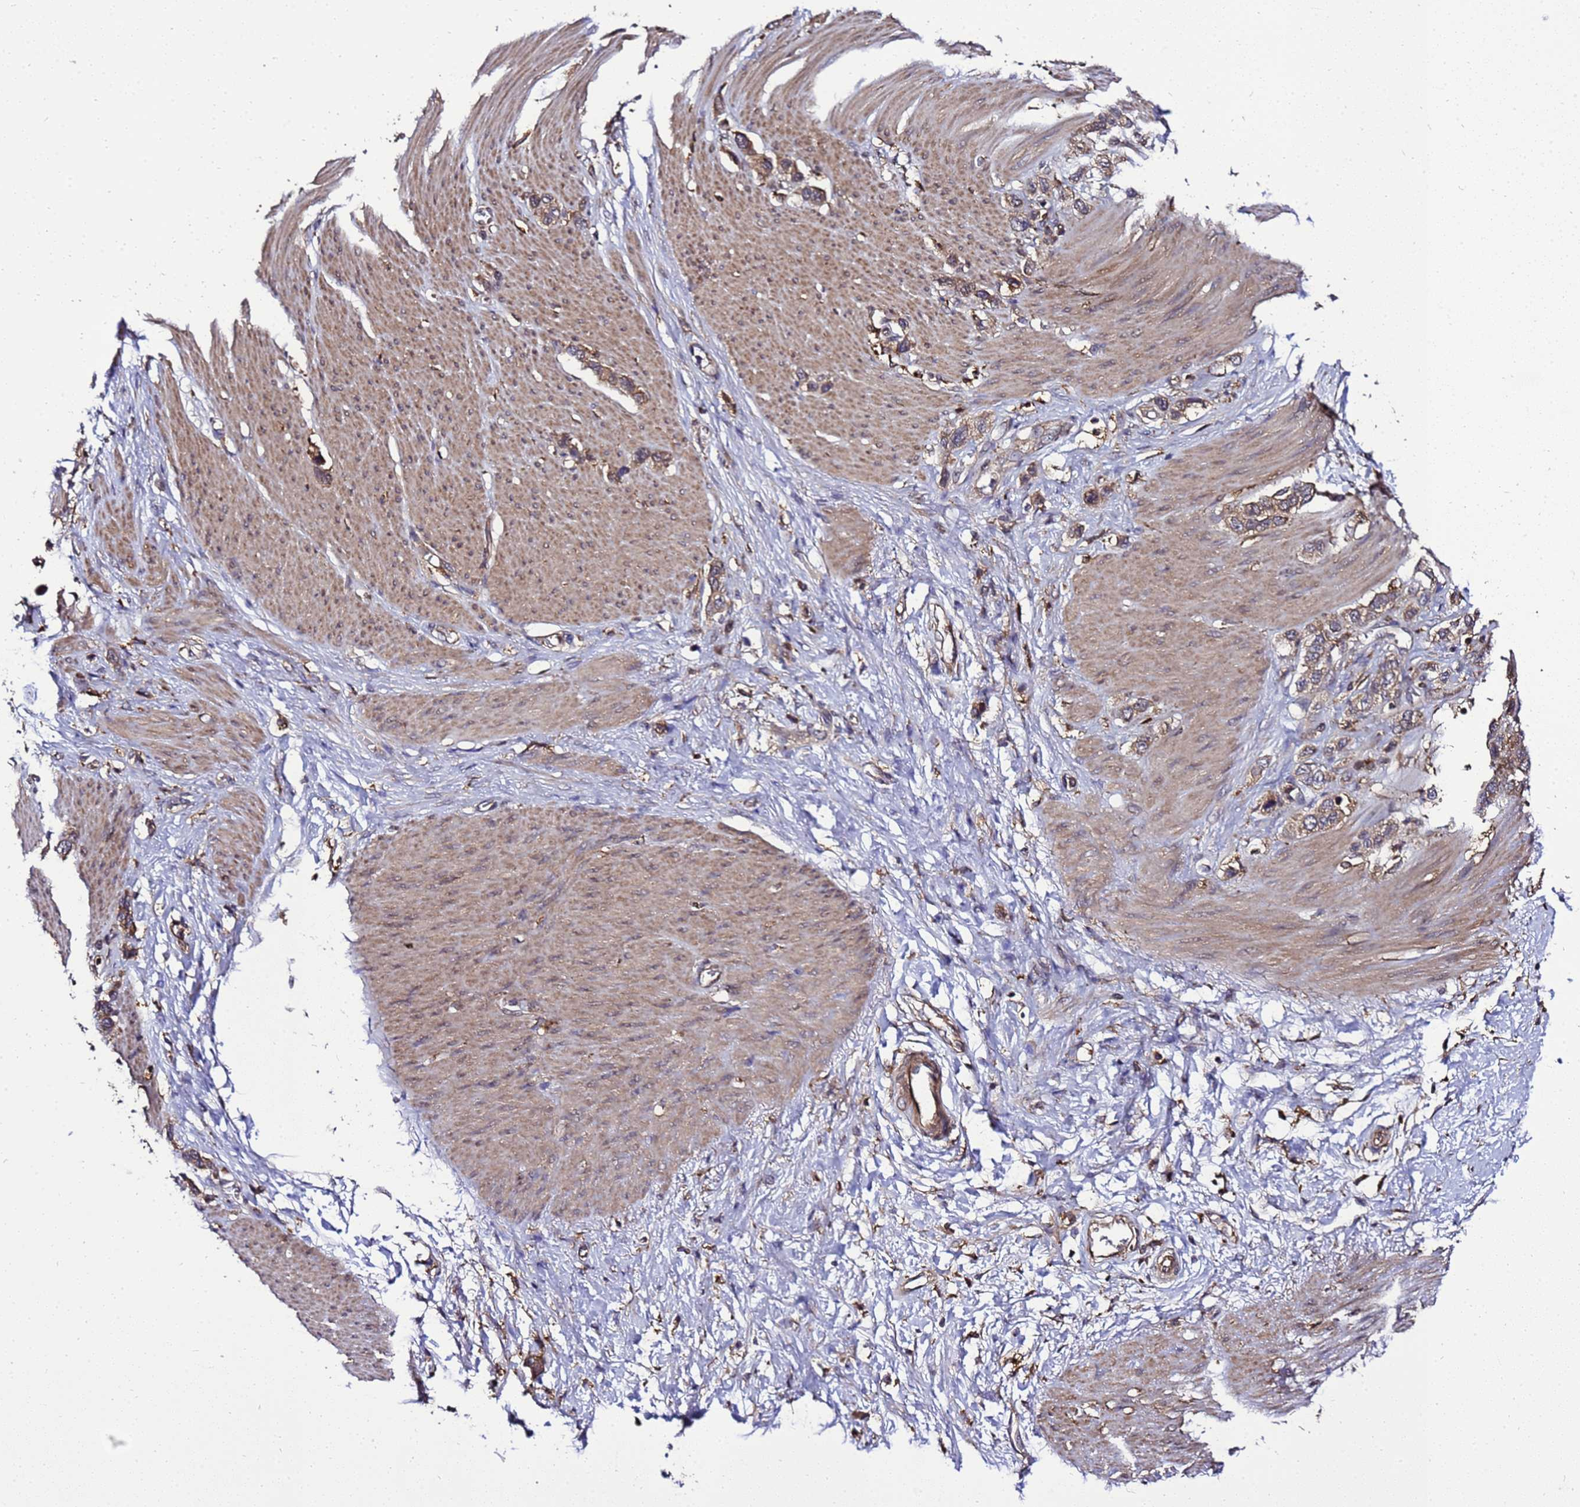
{"staining": {"intensity": "moderate", "quantity": ">75%", "location": "cytoplasmic/membranous"}, "tissue": "stomach cancer", "cell_type": "Tumor cells", "image_type": "cancer", "snomed": [{"axis": "morphology", "description": "Adenocarcinoma, NOS"}, {"axis": "morphology", "description": "Adenocarcinoma, High grade"}, {"axis": "topography", "description": "Stomach, upper"}, {"axis": "topography", "description": "Stomach, lower"}], "caption": "Immunohistochemical staining of human high-grade adenocarcinoma (stomach) demonstrates medium levels of moderate cytoplasmic/membranous staining in about >75% of tumor cells.", "gene": "TRABD", "patient": {"sex": "female", "age": 65}}